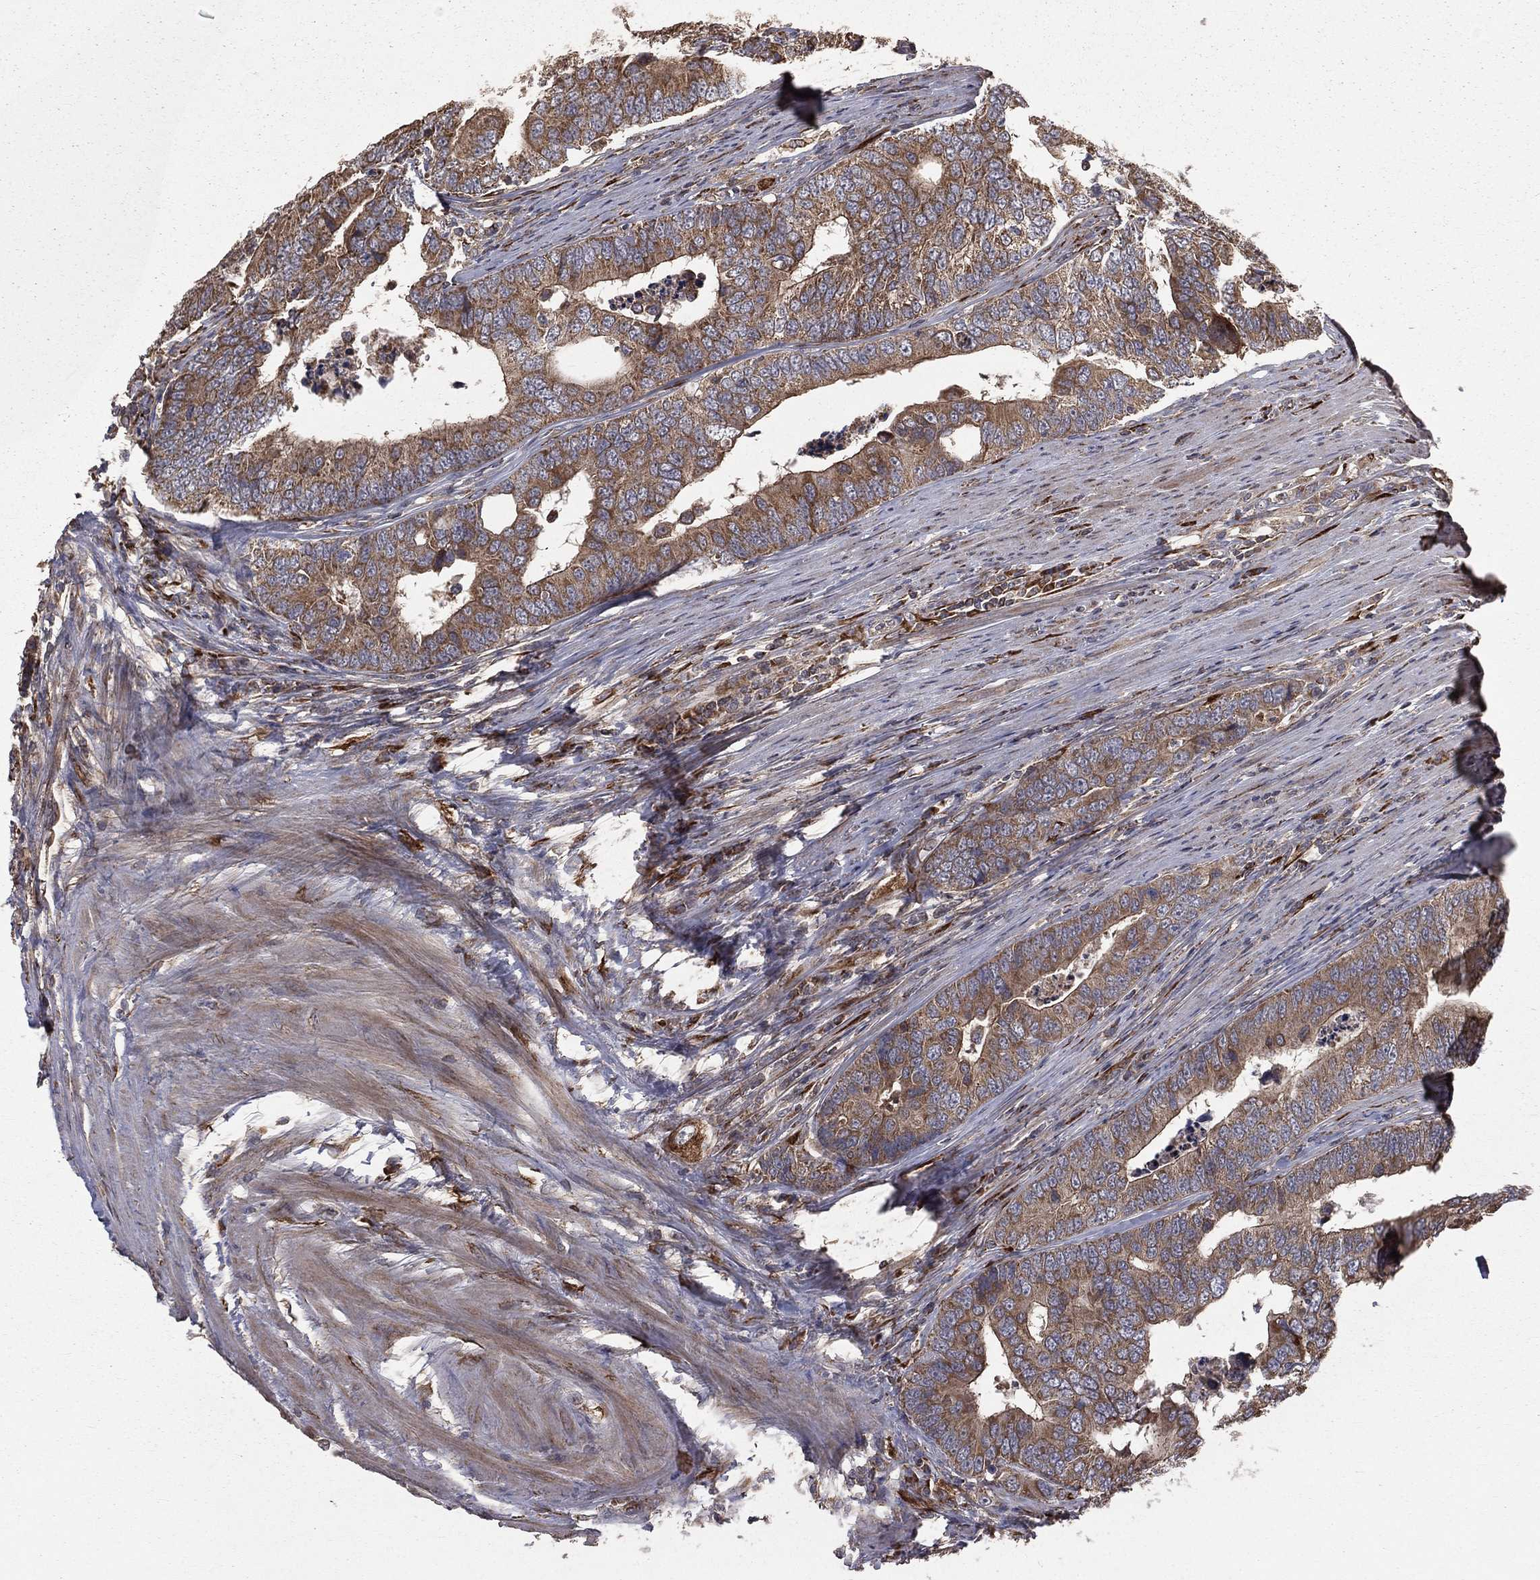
{"staining": {"intensity": "moderate", "quantity": ">75%", "location": "cytoplasmic/membranous"}, "tissue": "colorectal cancer", "cell_type": "Tumor cells", "image_type": "cancer", "snomed": [{"axis": "morphology", "description": "Adenocarcinoma, NOS"}, {"axis": "topography", "description": "Colon"}], "caption": "Immunohistochemical staining of colorectal cancer exhibits medium levels of moderate cytoplasmic/membranous protein positivity in about >75% of tumor cells.", "gene": "OLFML1", "patient": {"sex": "female", "age": 72}}